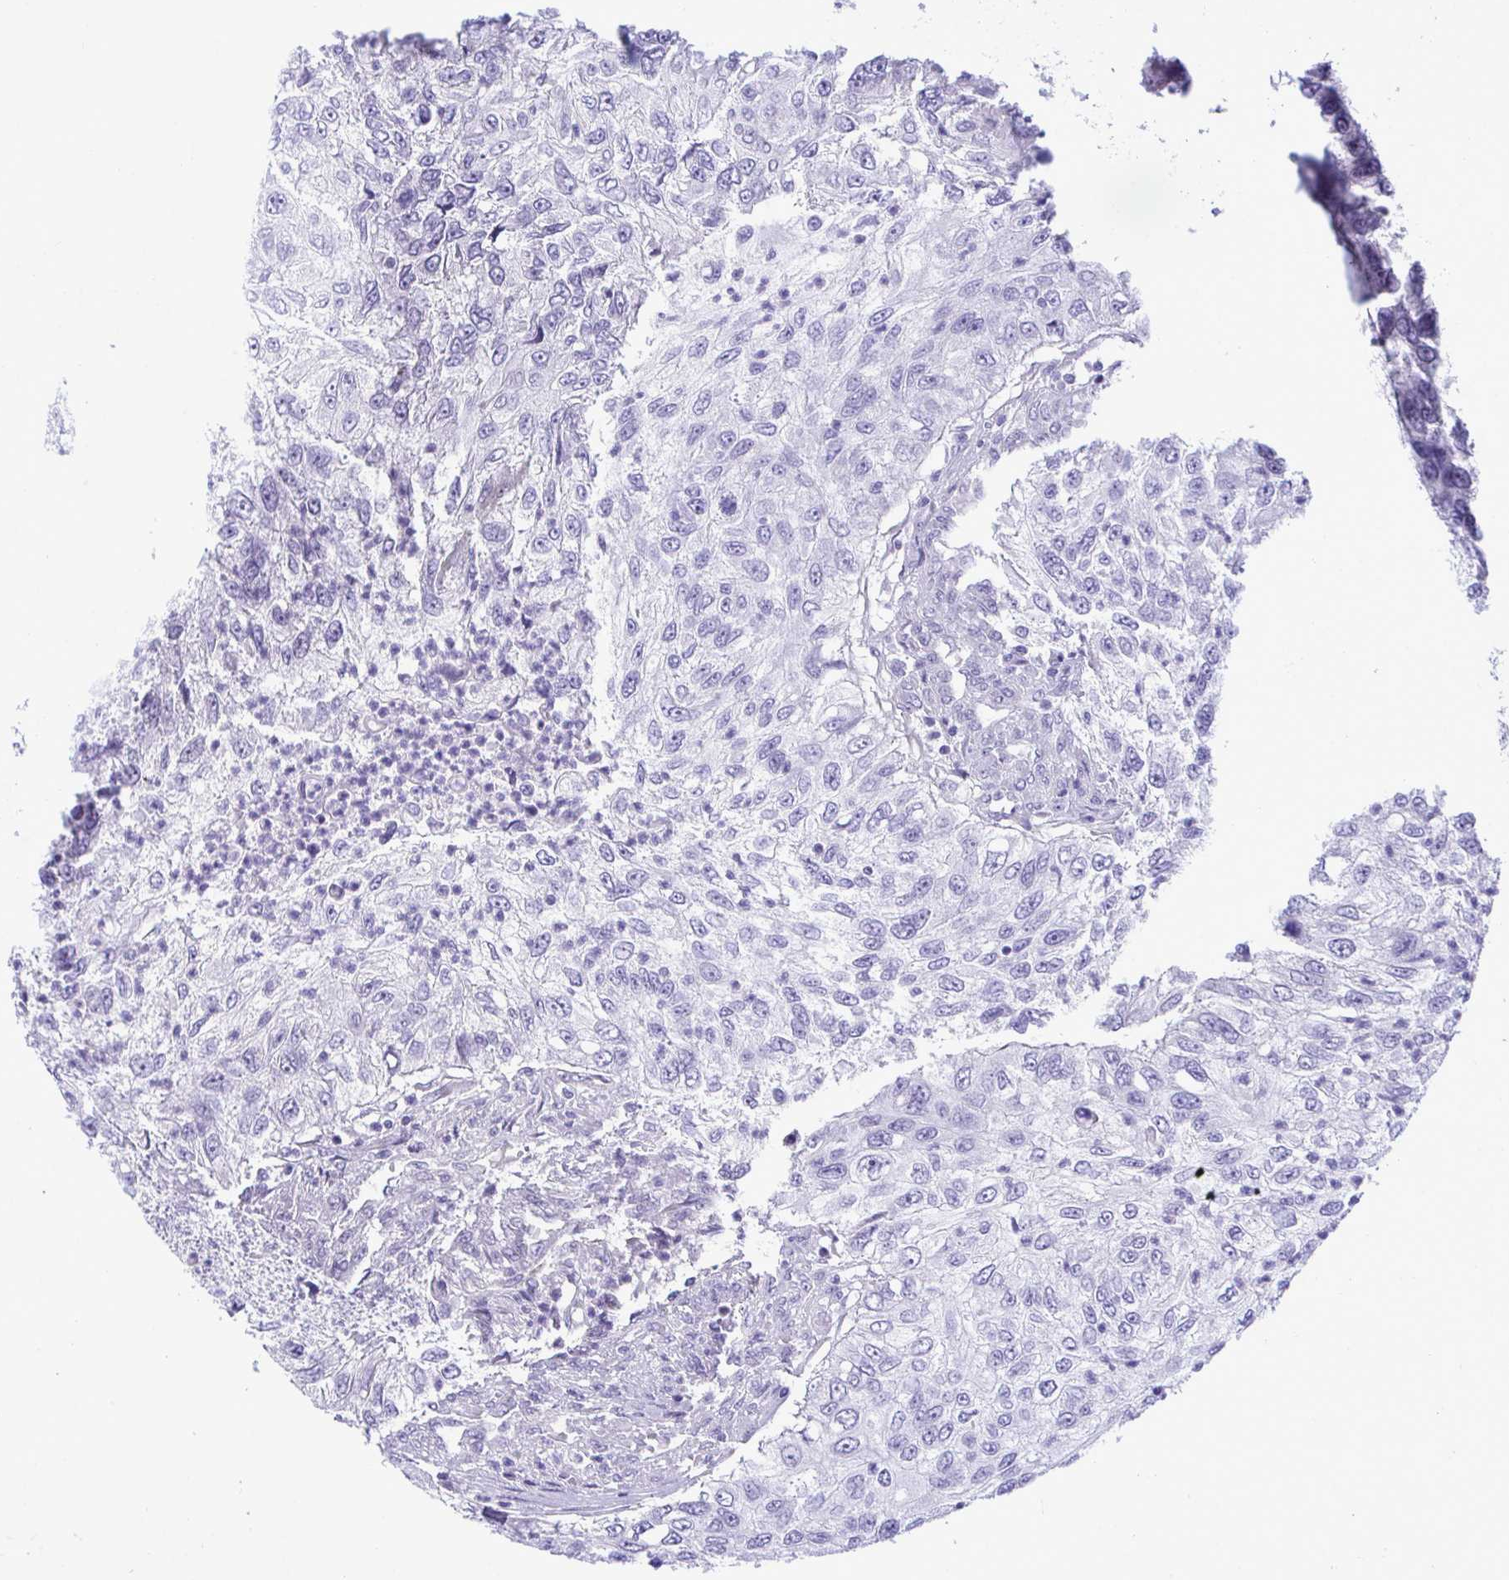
{"staining": {"intensity": "negative", "quantity": "none", "location": "none"}, "tissue": "urothelial cancer", "cell_type": "Tumor cells", "image_type": "cancer", "snomed": [{"axis": "morphology", "description": "Urothelial carcinoma, High grade"}, {"axis": "topography", "description": "Urinary bladder"}], "caption": "This photomicrograph is of urothelial carcinoma (high-grade) stained with IHC to label a protein in brown with the nuclei are counter-stained blue. There is no positivity in tumor cells.", "gene": "SLC25A51", "patient": {"sex": "female", "age": 60}}